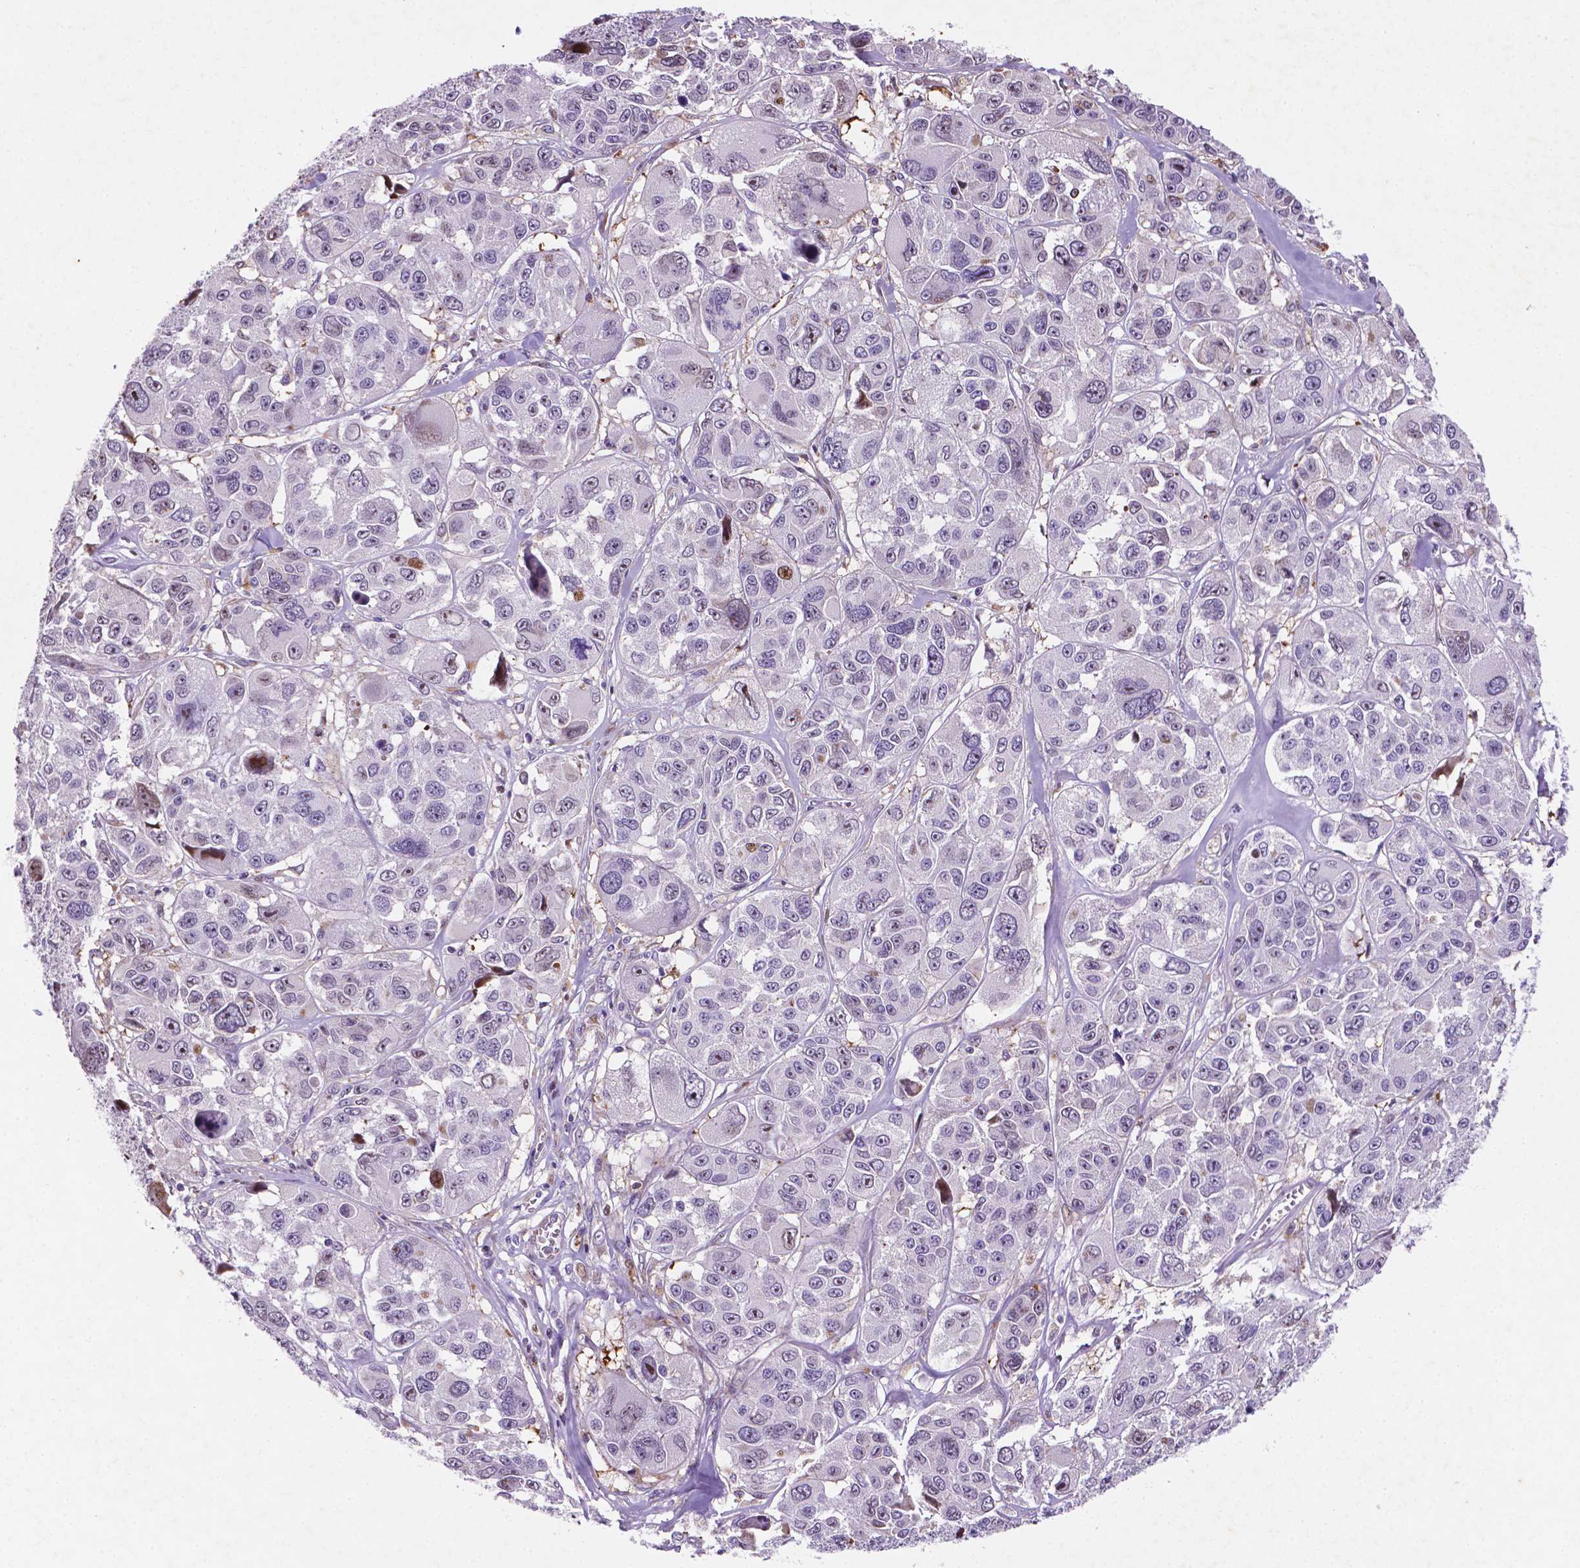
{"staining": {"intensity": "negative", "quantity": "none", "location": "none"}, "tissue": "melanoma", "cell_type": "Tumor cells", "image_type": "cancer", "snomed": [{"axis": "morphology", "description": "Malignant melanoma, NOS"}, {"axis": "topography", "description": "Skin"}], "caption": "The histopathology image displays no staining of tumor cells in malignant melanoma. (DAB (3,3'-diaminobenzidine) immunohistochemistry with hematoxylin counter stain).", "gene": "TM4SF20", "patient": {"sex": "female", "age": 66}}